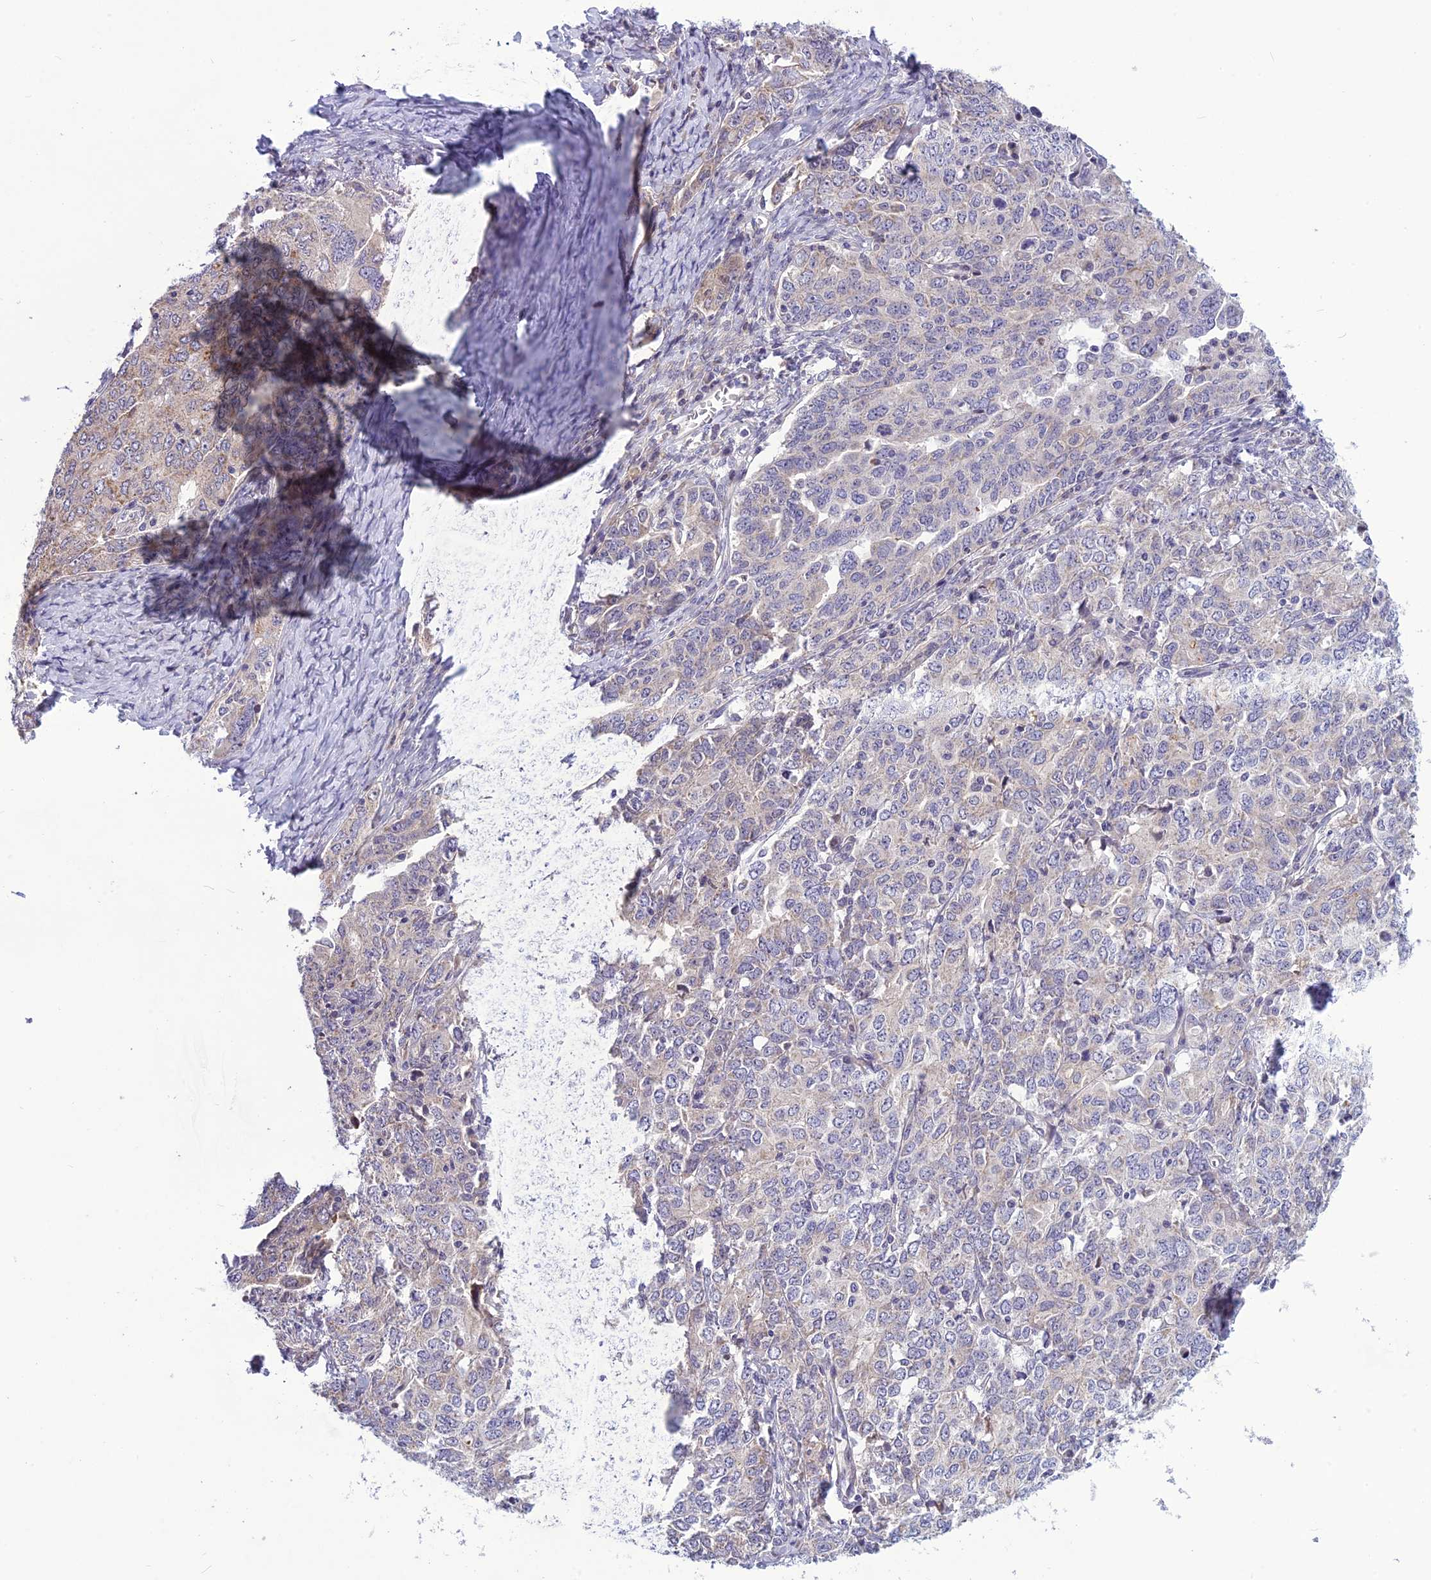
{"staining": {"intensity": "weak", "quantity": "<25%", "location": "cytoplasmic/membranous"}, "tissue": "ovarian cancer", "cell_type": "Tumor cells", "image_type": "cancer", "snomed": [{"axis": "morphology", "description": "Carcinoma, endometroid"}, {"axis": "topography", "description": "Ovary"}], "caption": "There is no significant staining in tumor cells of ovarian endometroid carcinoma.", "gene": "PSMF1", "patient": {"sex": "female", "age": 62}}